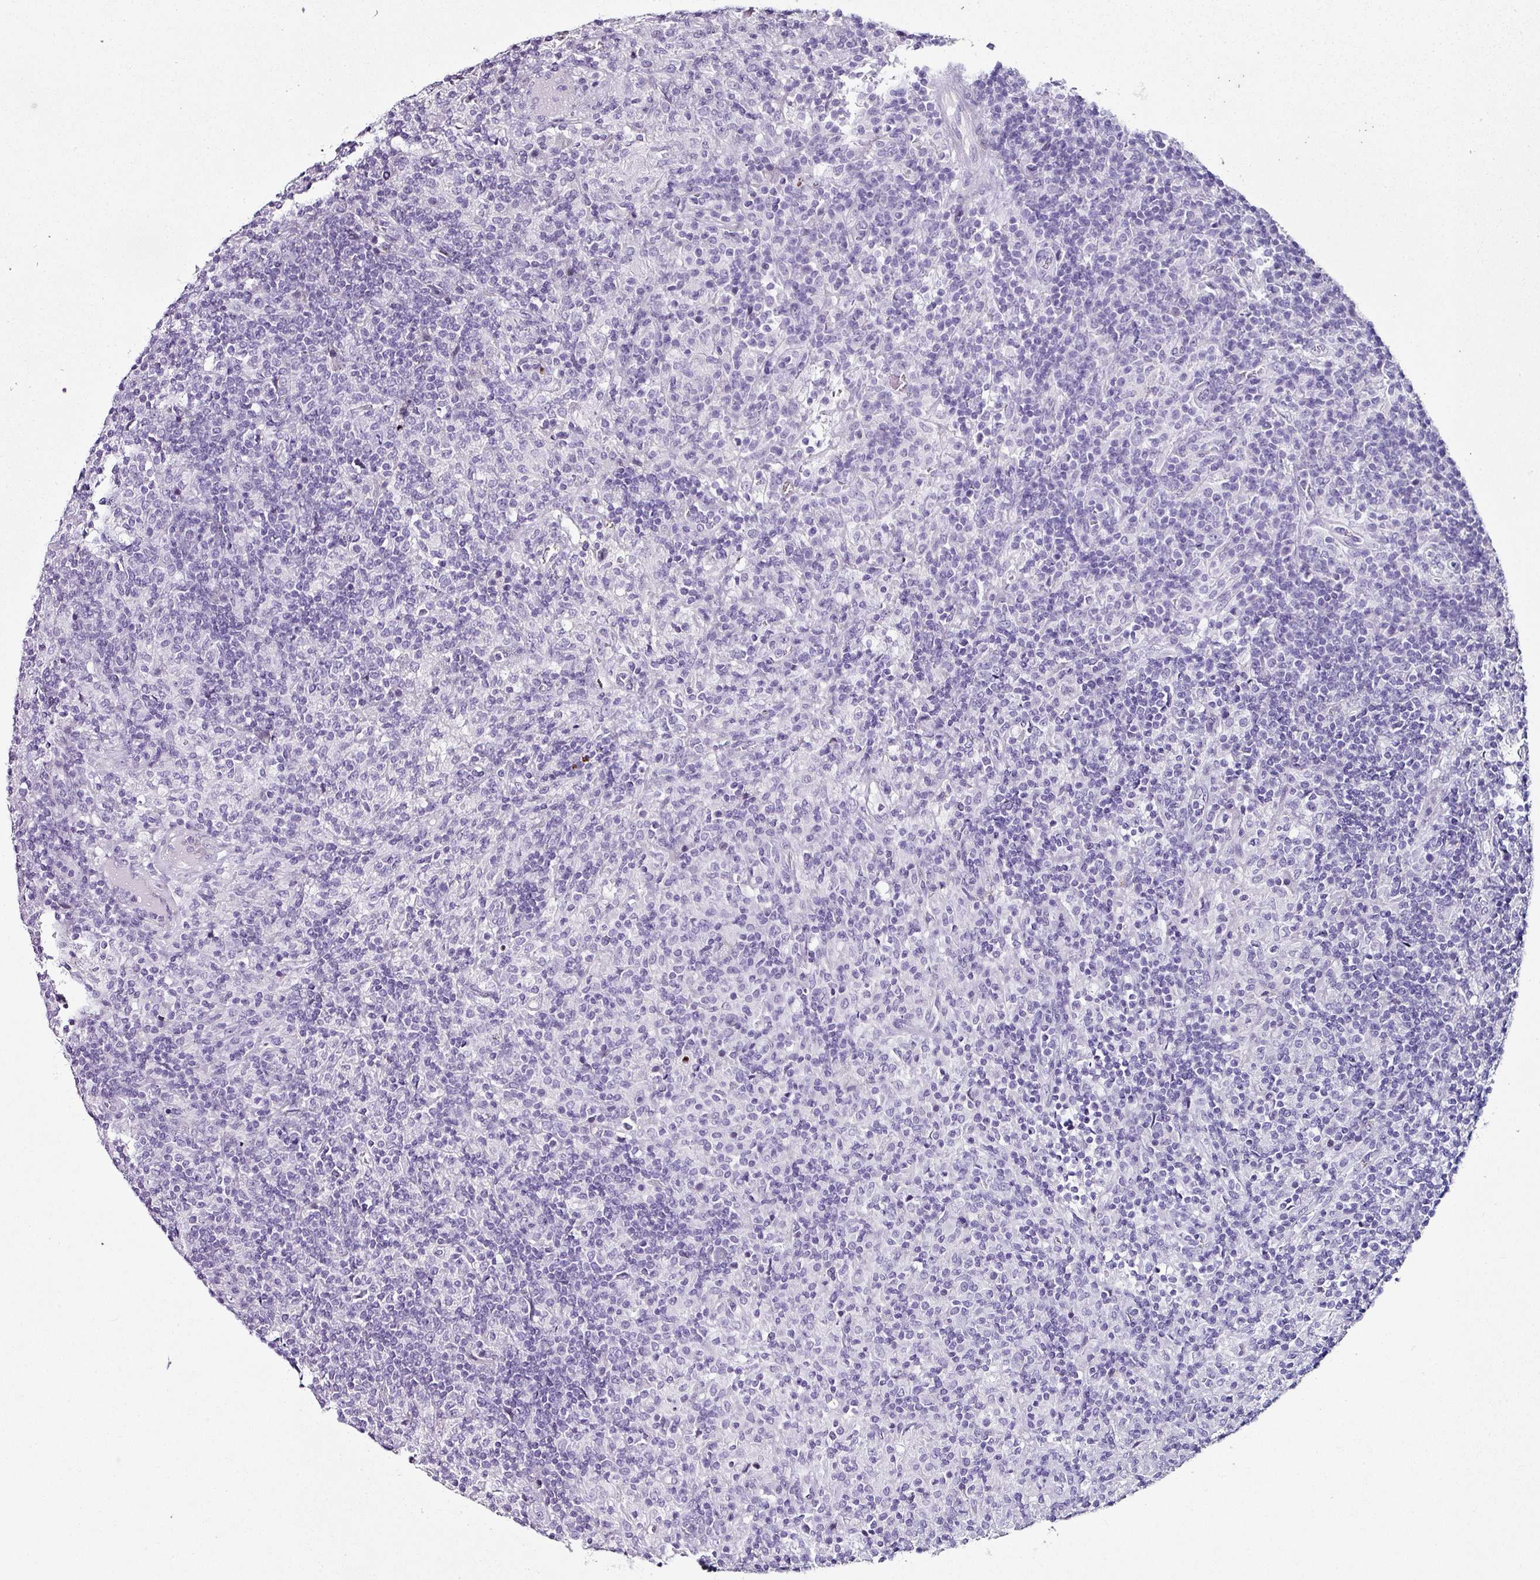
{"staining": {"intensity": "negative", "quantity": "none", "location": "none"}, "tissue": "lymphoma", "cell_type": "Tumor cells", "image_type": "cancer", "snomed": [{"axis": "morphology", "description": "Hodgkin's disease, NOS"}, {"axis": "topography", "description": "Lymph node"}], "caption": "Immunohistochemistry (IHC) histopathology image of neoplastic tissue: lymphoma stained with DAB exhibits no significant protein expression in tumor cells.", "gene": "TRA2A", "patient": {"sex": "male", "age": 70}}